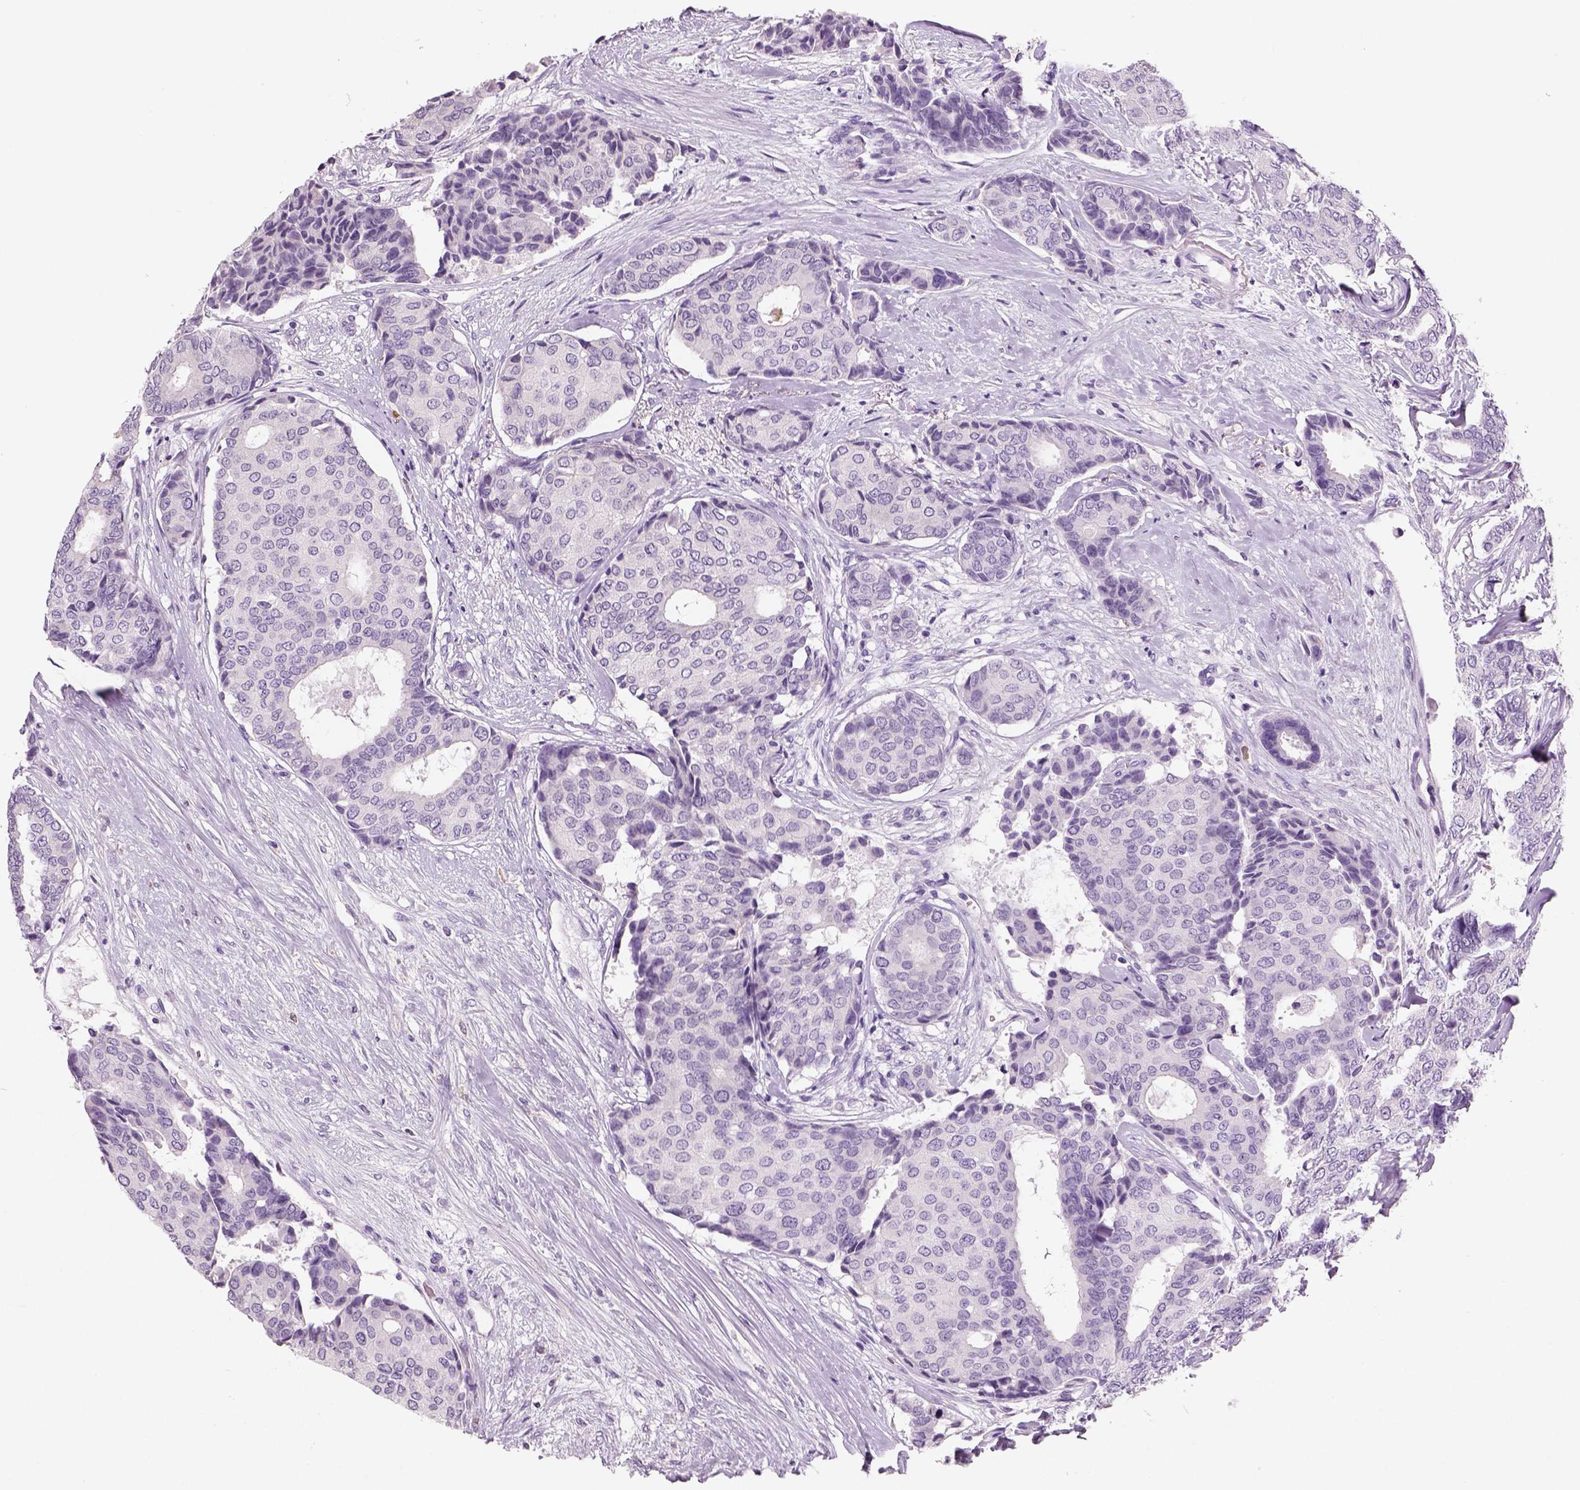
{"staining": {"intensity": "negative", "quantity": "none", "location": "none"}, "tissue": "breast cancer", "cell_type": "Tumor cells", "image_type": "cancer", "snomed": [{"axis": "morphology", "description": "Duct carcinoma"}, {"axis": "topography", "description": "Breast"}], "caption": "Human breast cancer stained for a protein using immunohistochemistry exhibits no staining in tumor cells.", "gene": "NECAB2", "patient": {"sex": "female", "age": 75}}